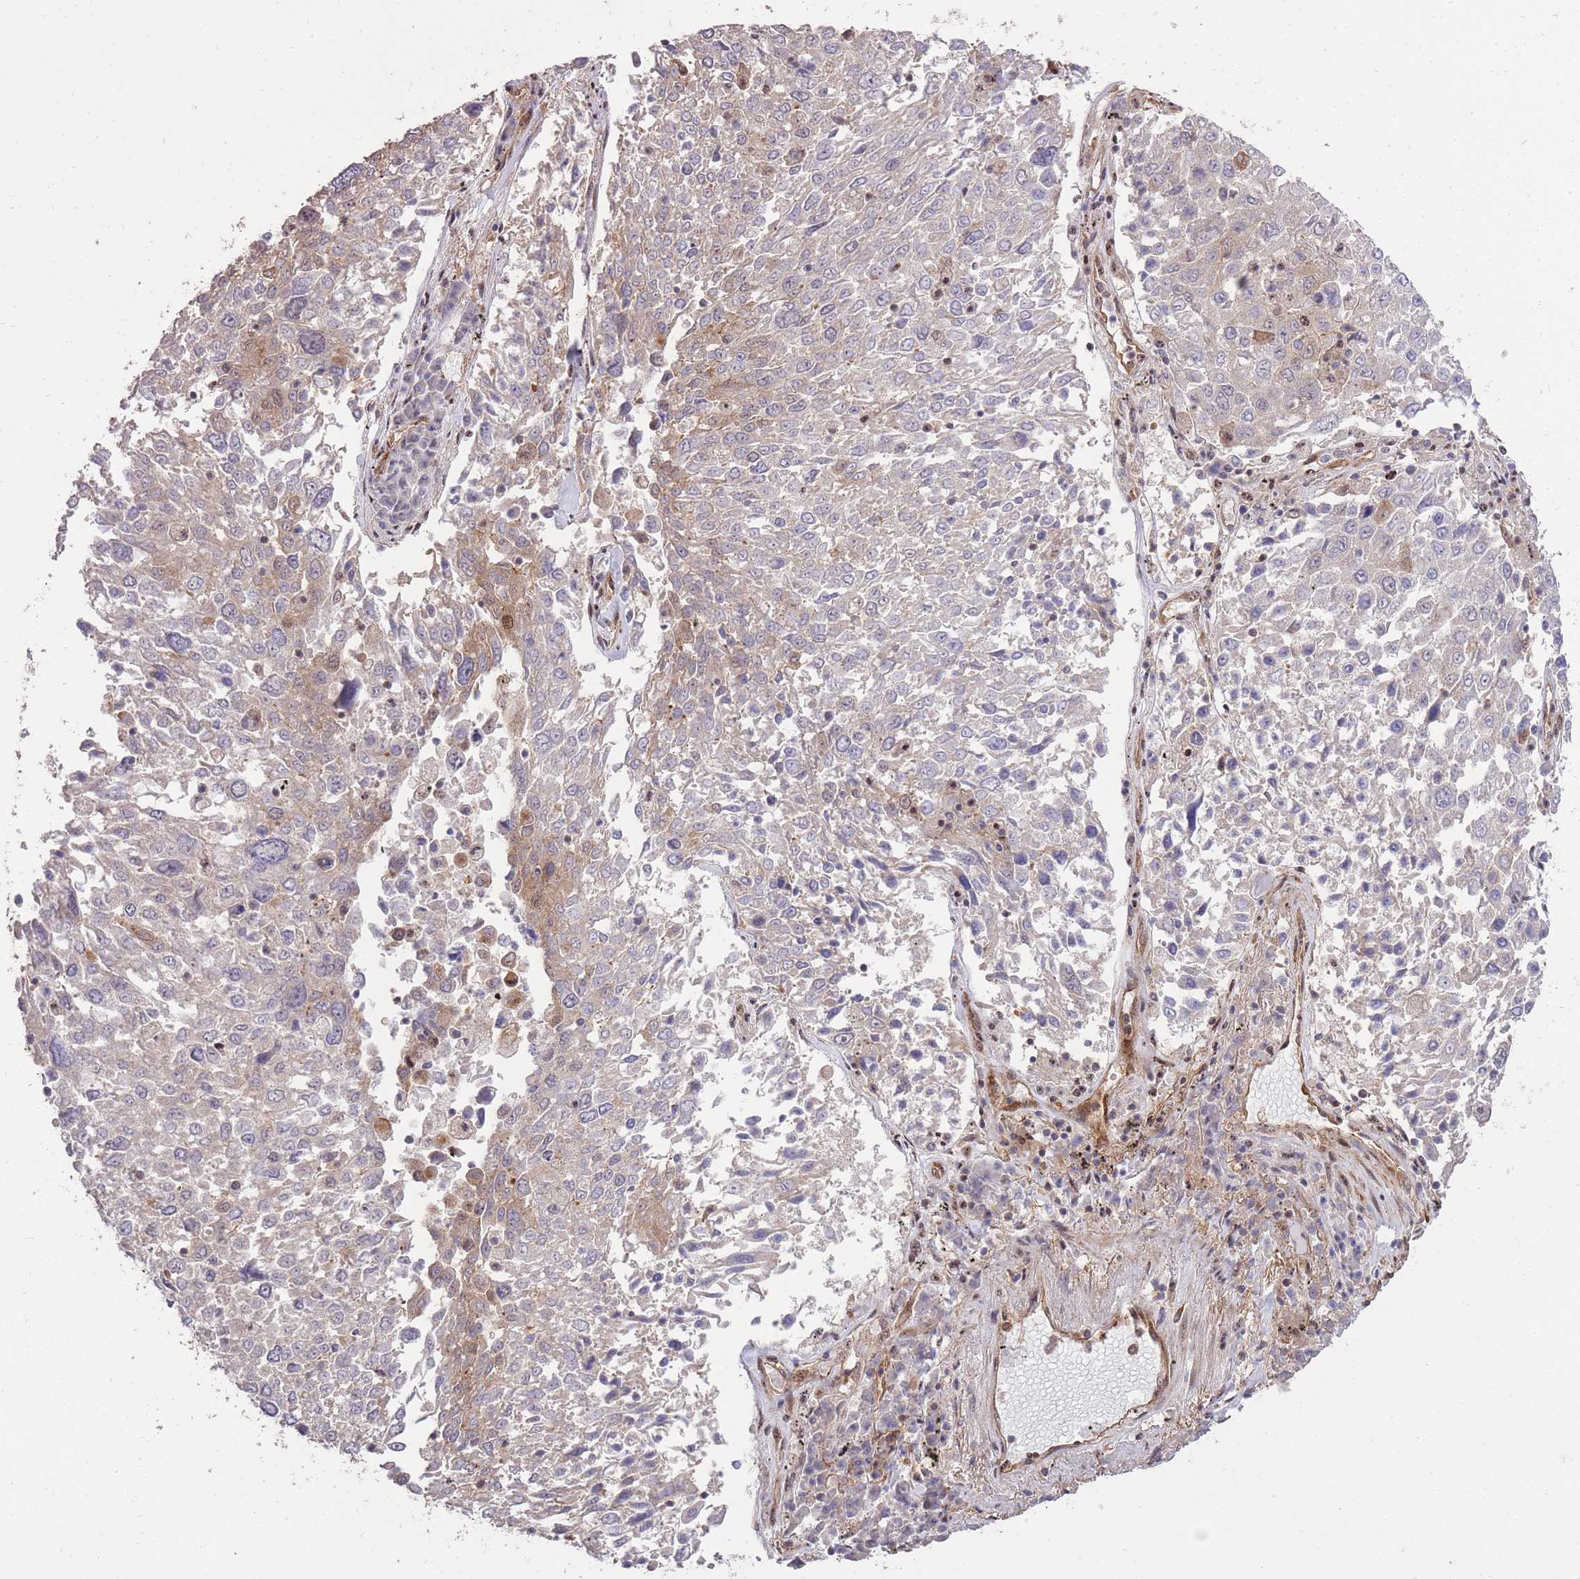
{"staining": {"intensity": "weak", "quantity": "<25%", "location": "cytoplasmic/membranous"}, "tissue": "lung cancer", "cell_type": "Tumor cells", "image_type": "cancer", "snomed": [{"axis": "morphology", "description": "Squamous cell carcinoma, NOS"}, {"axis": "topography", "description": "Lung"}], "caption": "The micrograph shows no staining of tumor cells in lung cancer.", "gene": "PLD1", "patient": {"sex": "male", "age": 65}}